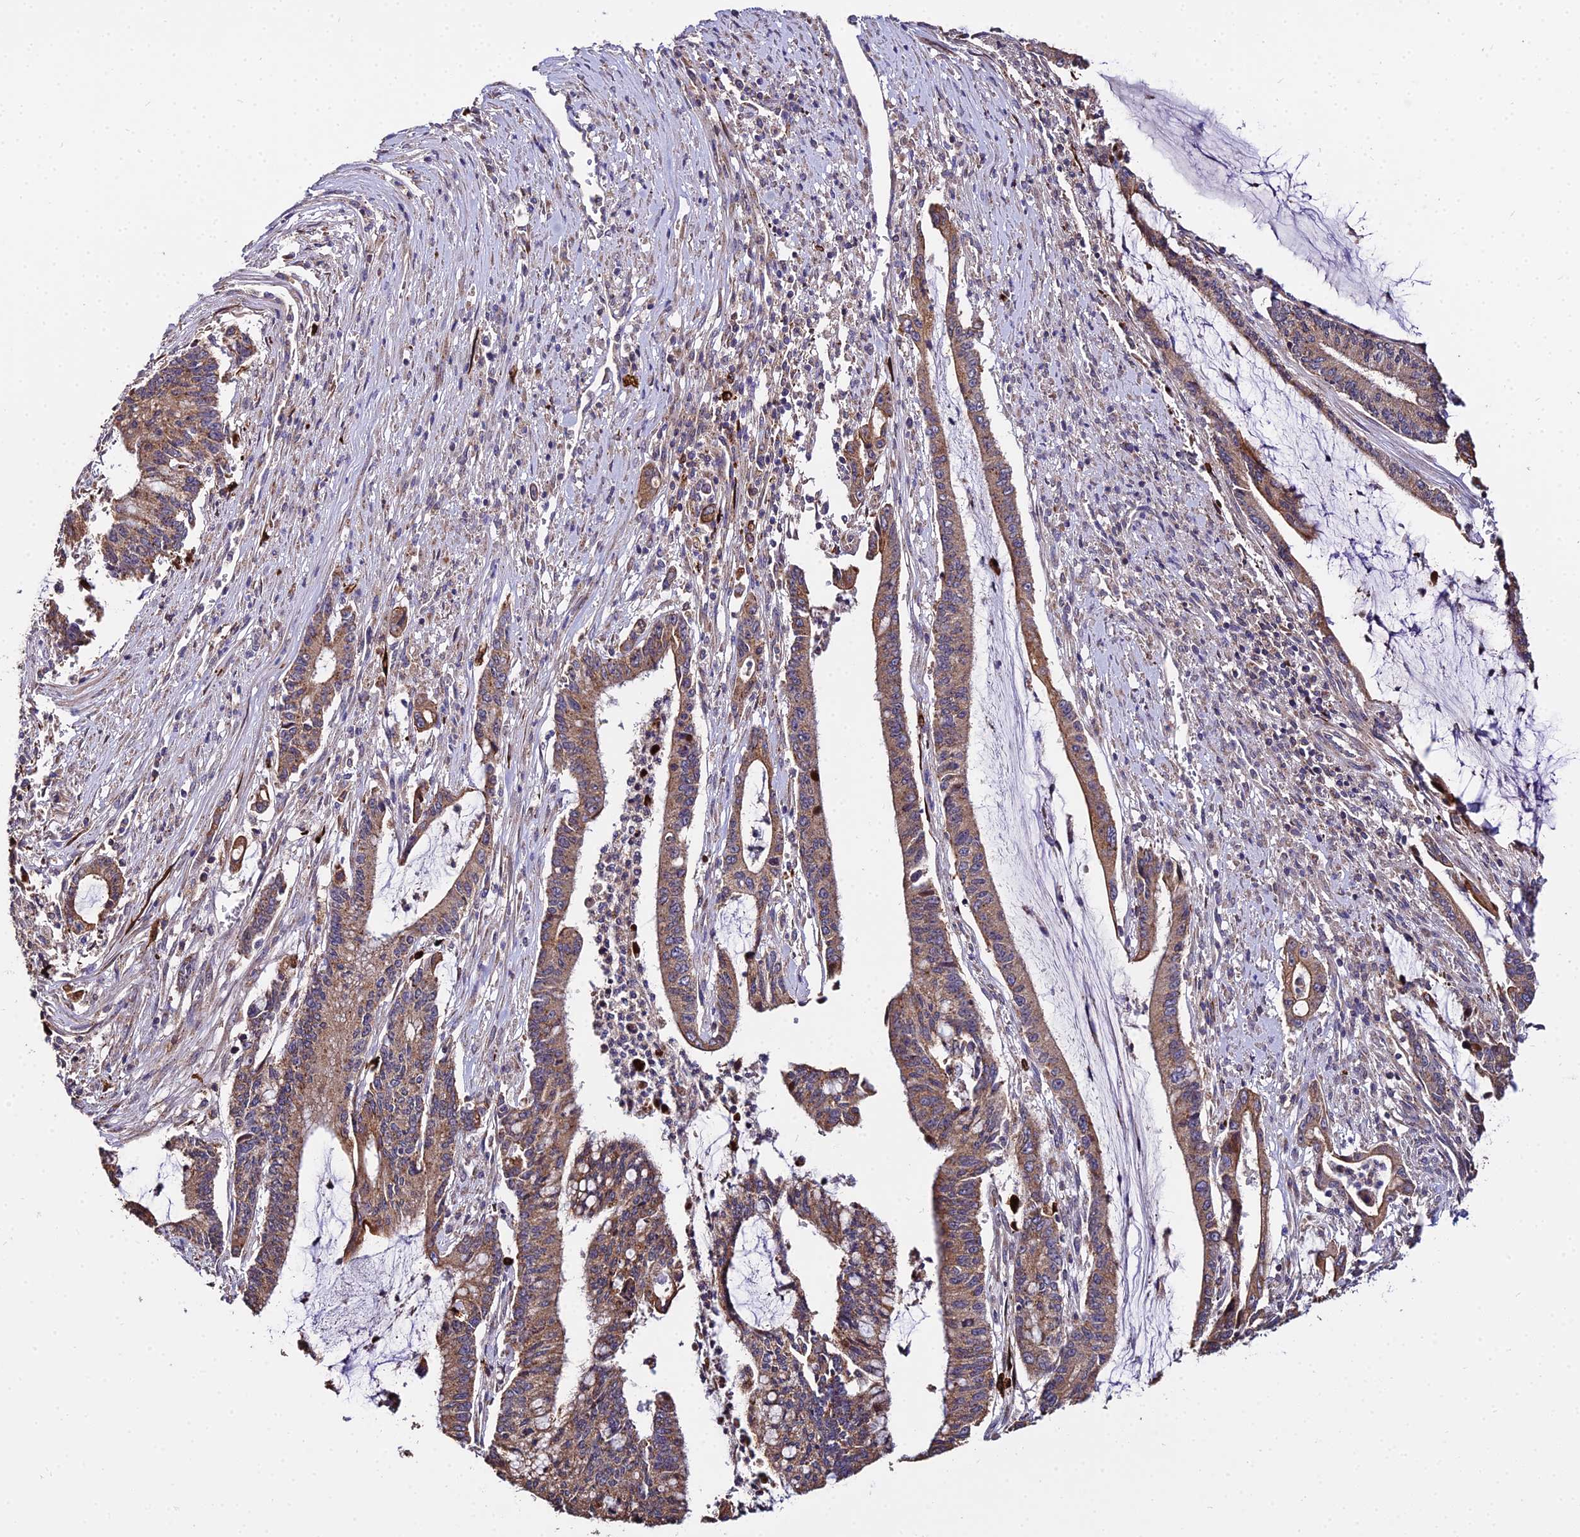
{"staining": {"intensity": "moderate", "quantity": ">75%", "location": "cytoplasmic/membranous"}, "tissue": "pancreatic cancer", "cell_type": "Tumor cells", "image_type": "cancer", "snomed": [{"axis": "morphology", "description": "Adenocarcinoma, NOS"}, {"axis": "topography", "description": "Pancreas"}], "caption": "This histopathology image reveals immunohistochemistry staining of adenocarcinoma (pancreatic), with medium moderate cytoplasmic/membranous positivity in approximately >75% of tumor cells.", "gene": "PEX19", "patient": {"sex": "female", "age": 50}}